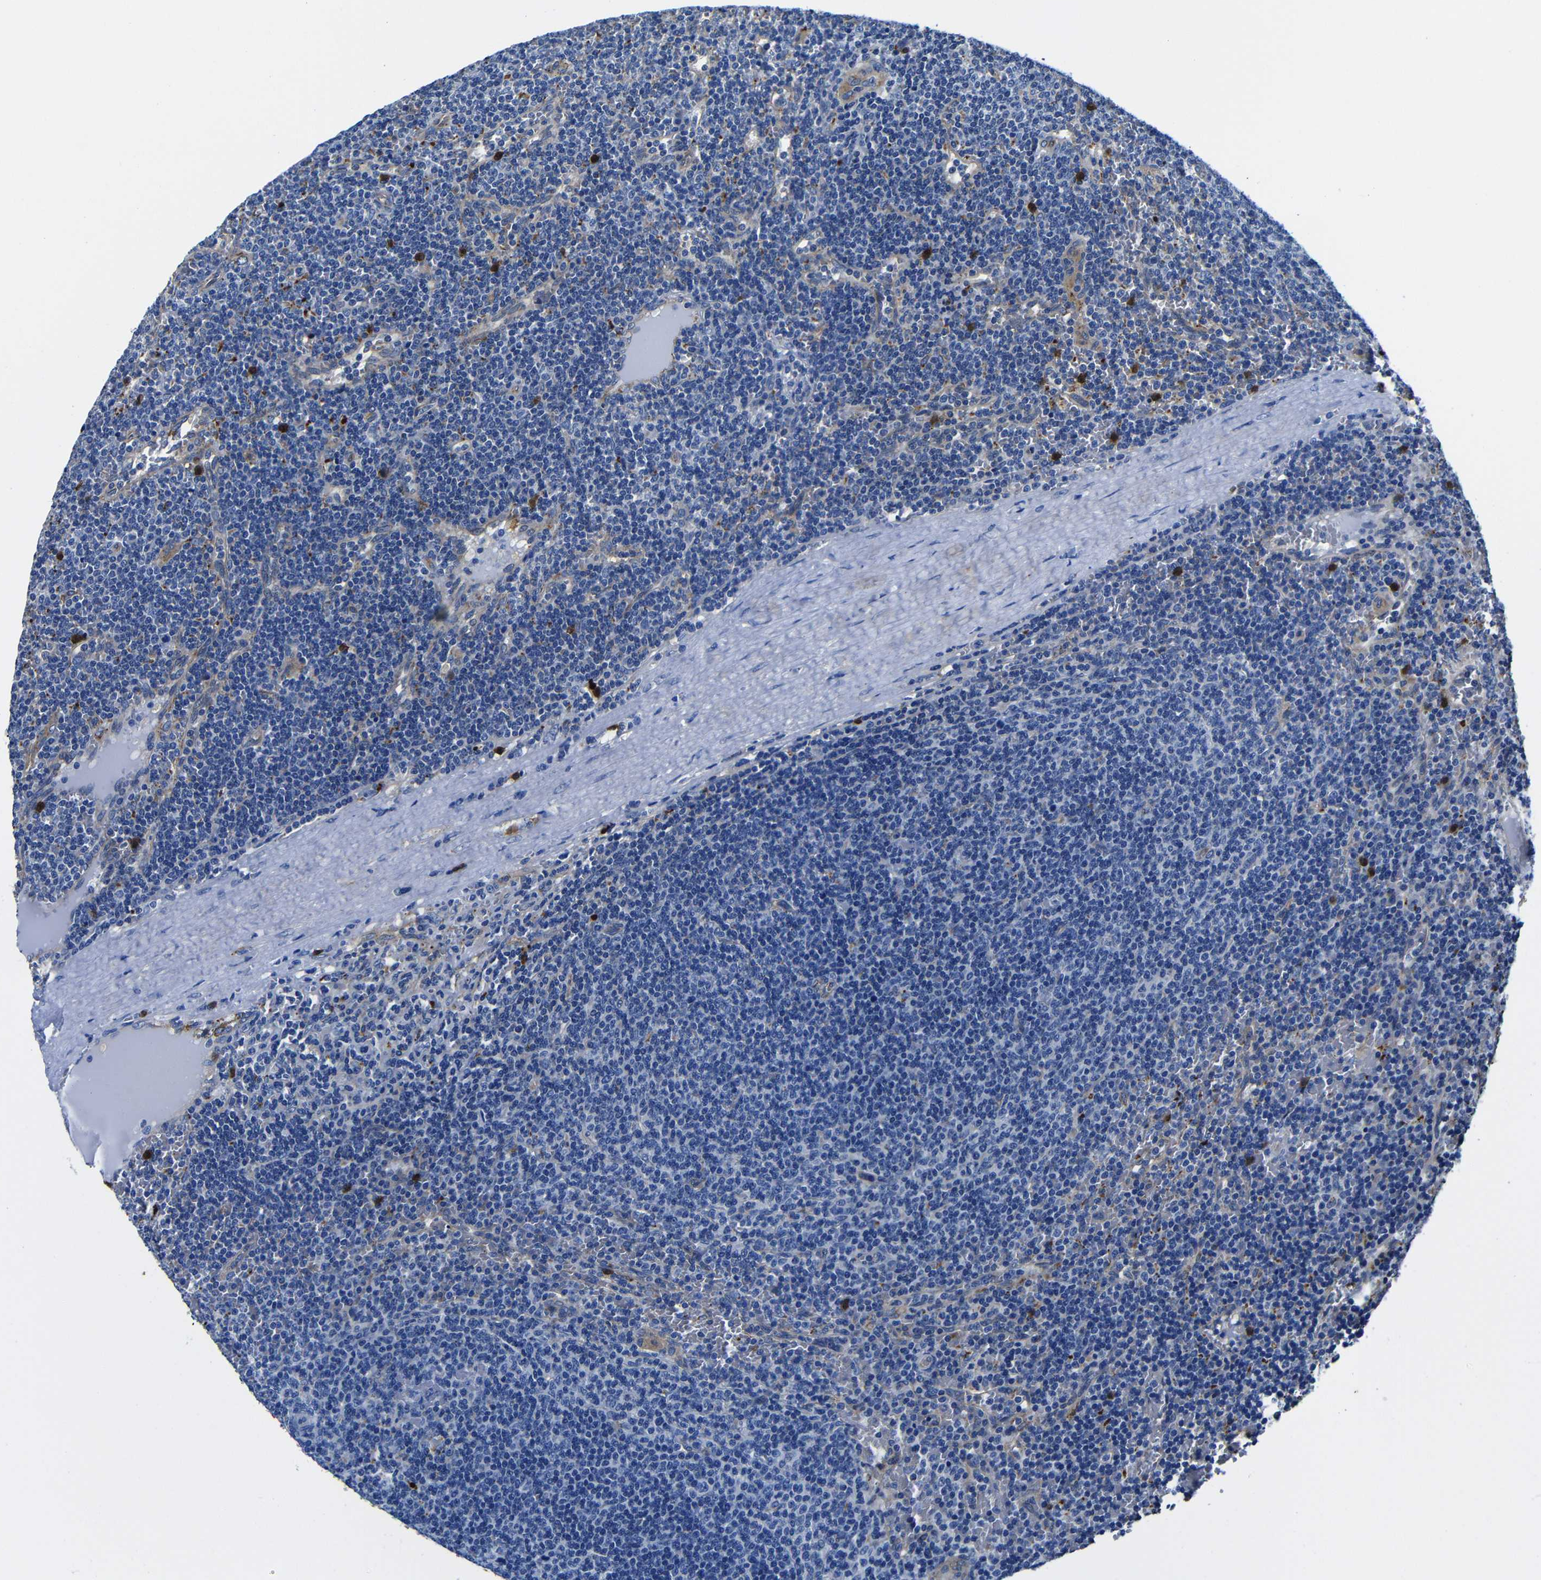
{"staining": {"intensity": "negative", "quantity": "none", "location": "none"}, "tissue": "lymphoma", "cell_type": "Tumor cells", "image_type": "cancer", "snomed": [{"axis": "morphology", "description": "Malignant lymphoma, non-Hodgkin's type, Low grade"}, {"axis": "topography", "description": "Spleen"}], "caption": "An immunohistochemistry photomicrograph of malignant lymphoma, non-Hodgkin's type (low-grade) is shown. There is no staining in tumor cells of malignant lymphoma, non-Hodgkin's type (low-grade). The staining was performed using DAB (3,3'-diaminobenzidine) to visualize the protein expression in brown, while the nuclei were stained in blue with hematoxylin (Magnification: 20x).", "gene": "GIMAP2", "patient": {"sex": "female", "age": 50}}